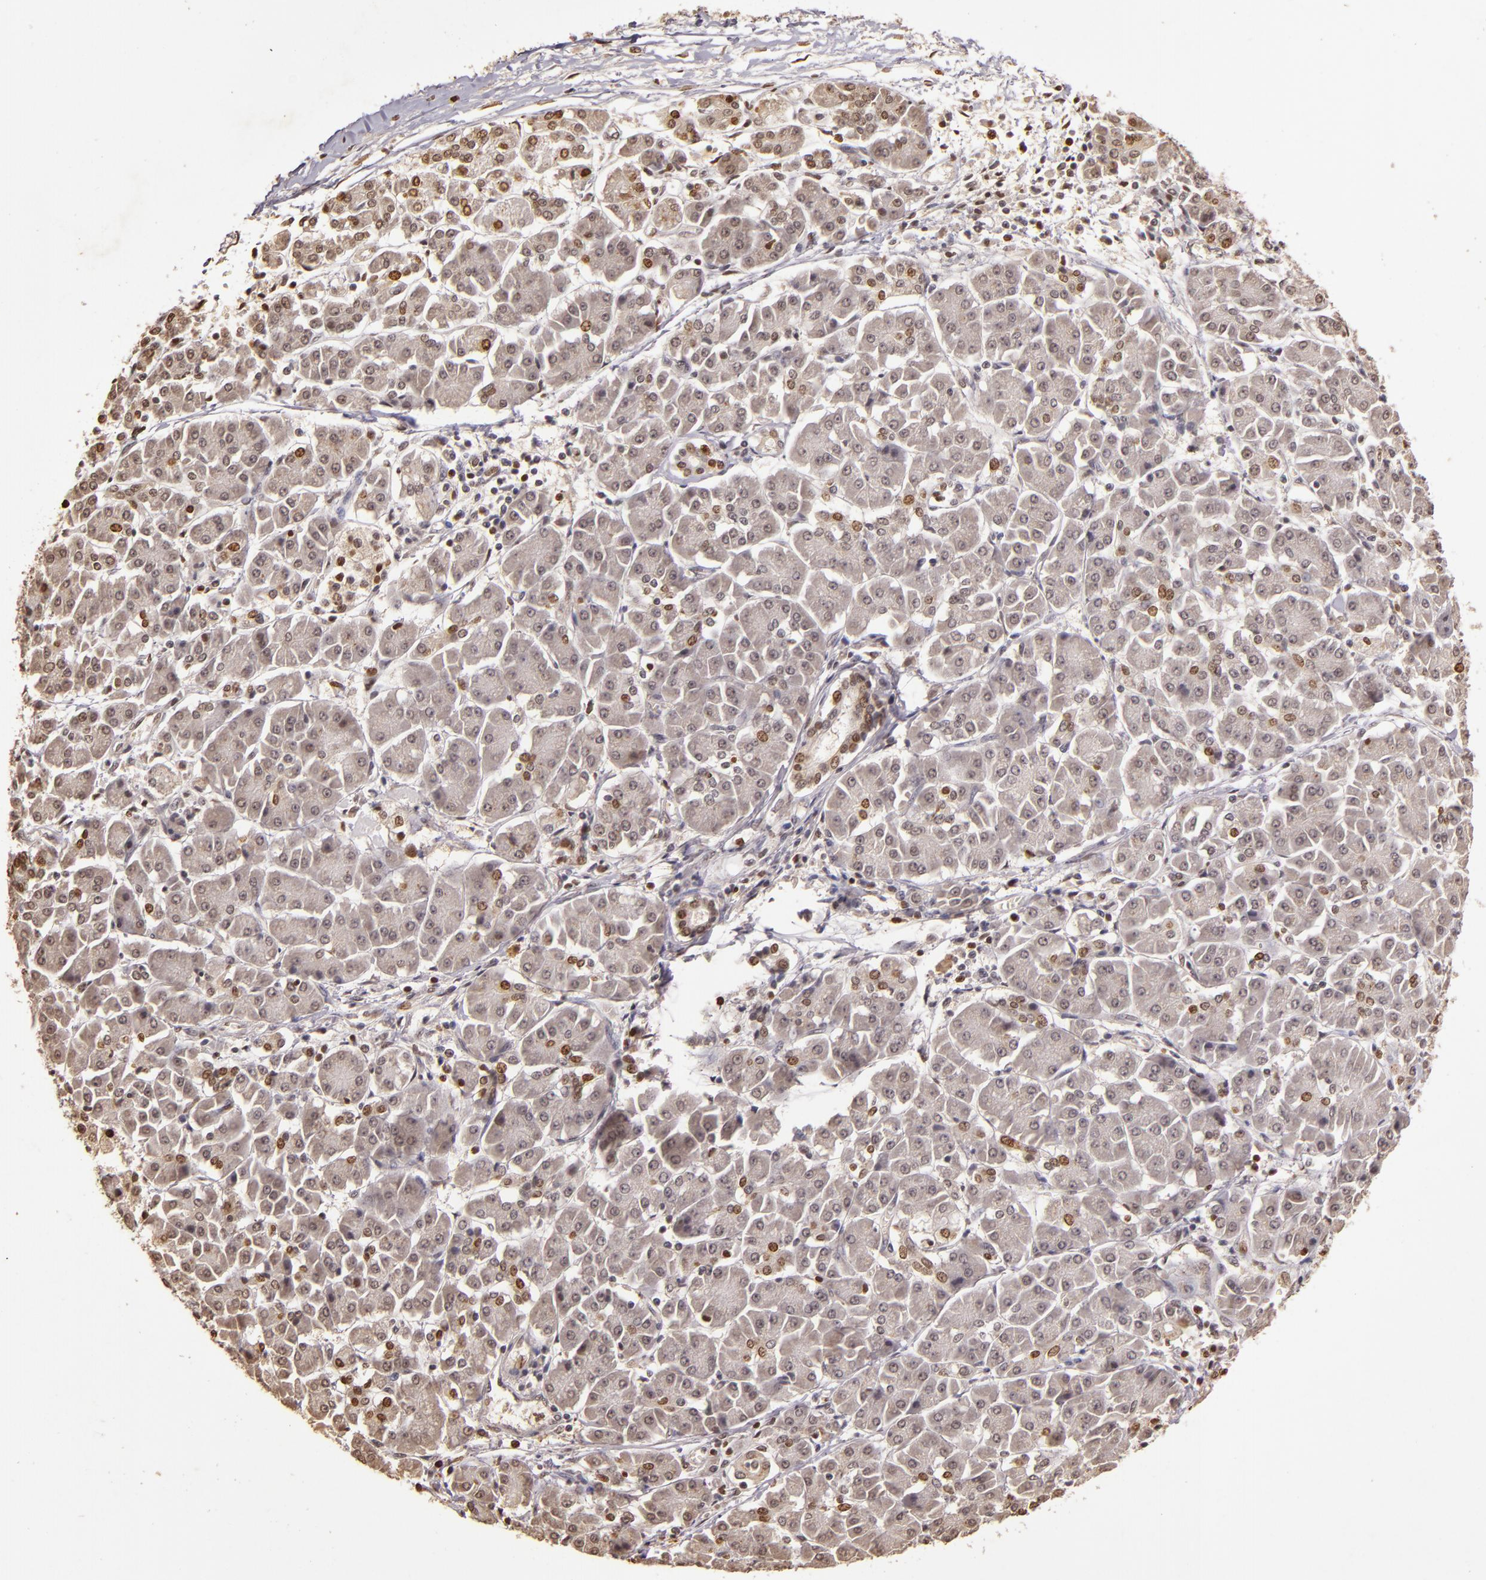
{"staining": {"intensity": "weak", "quantity": ">75%", "location": "cytoplasmic/membranous,nuclear"}, "tissue": "pancreatic cancer", "cell_type": "Tumor cells", "image_type": "cancer", "snomed": [{"axis": "morphology", "description": "Adenocarcinoma, NOS"}, {"axis": "topography", "description": "Pancreas"}], "caption": "Weak cytoplasmic/membranous and nuclear protein expression is appreciated in about >75% of tumor cells in pancreatic cancer. Nuclei are stained in blue.", "gene": "CUL1", "patient": {"sex": "female", "age": 57}}